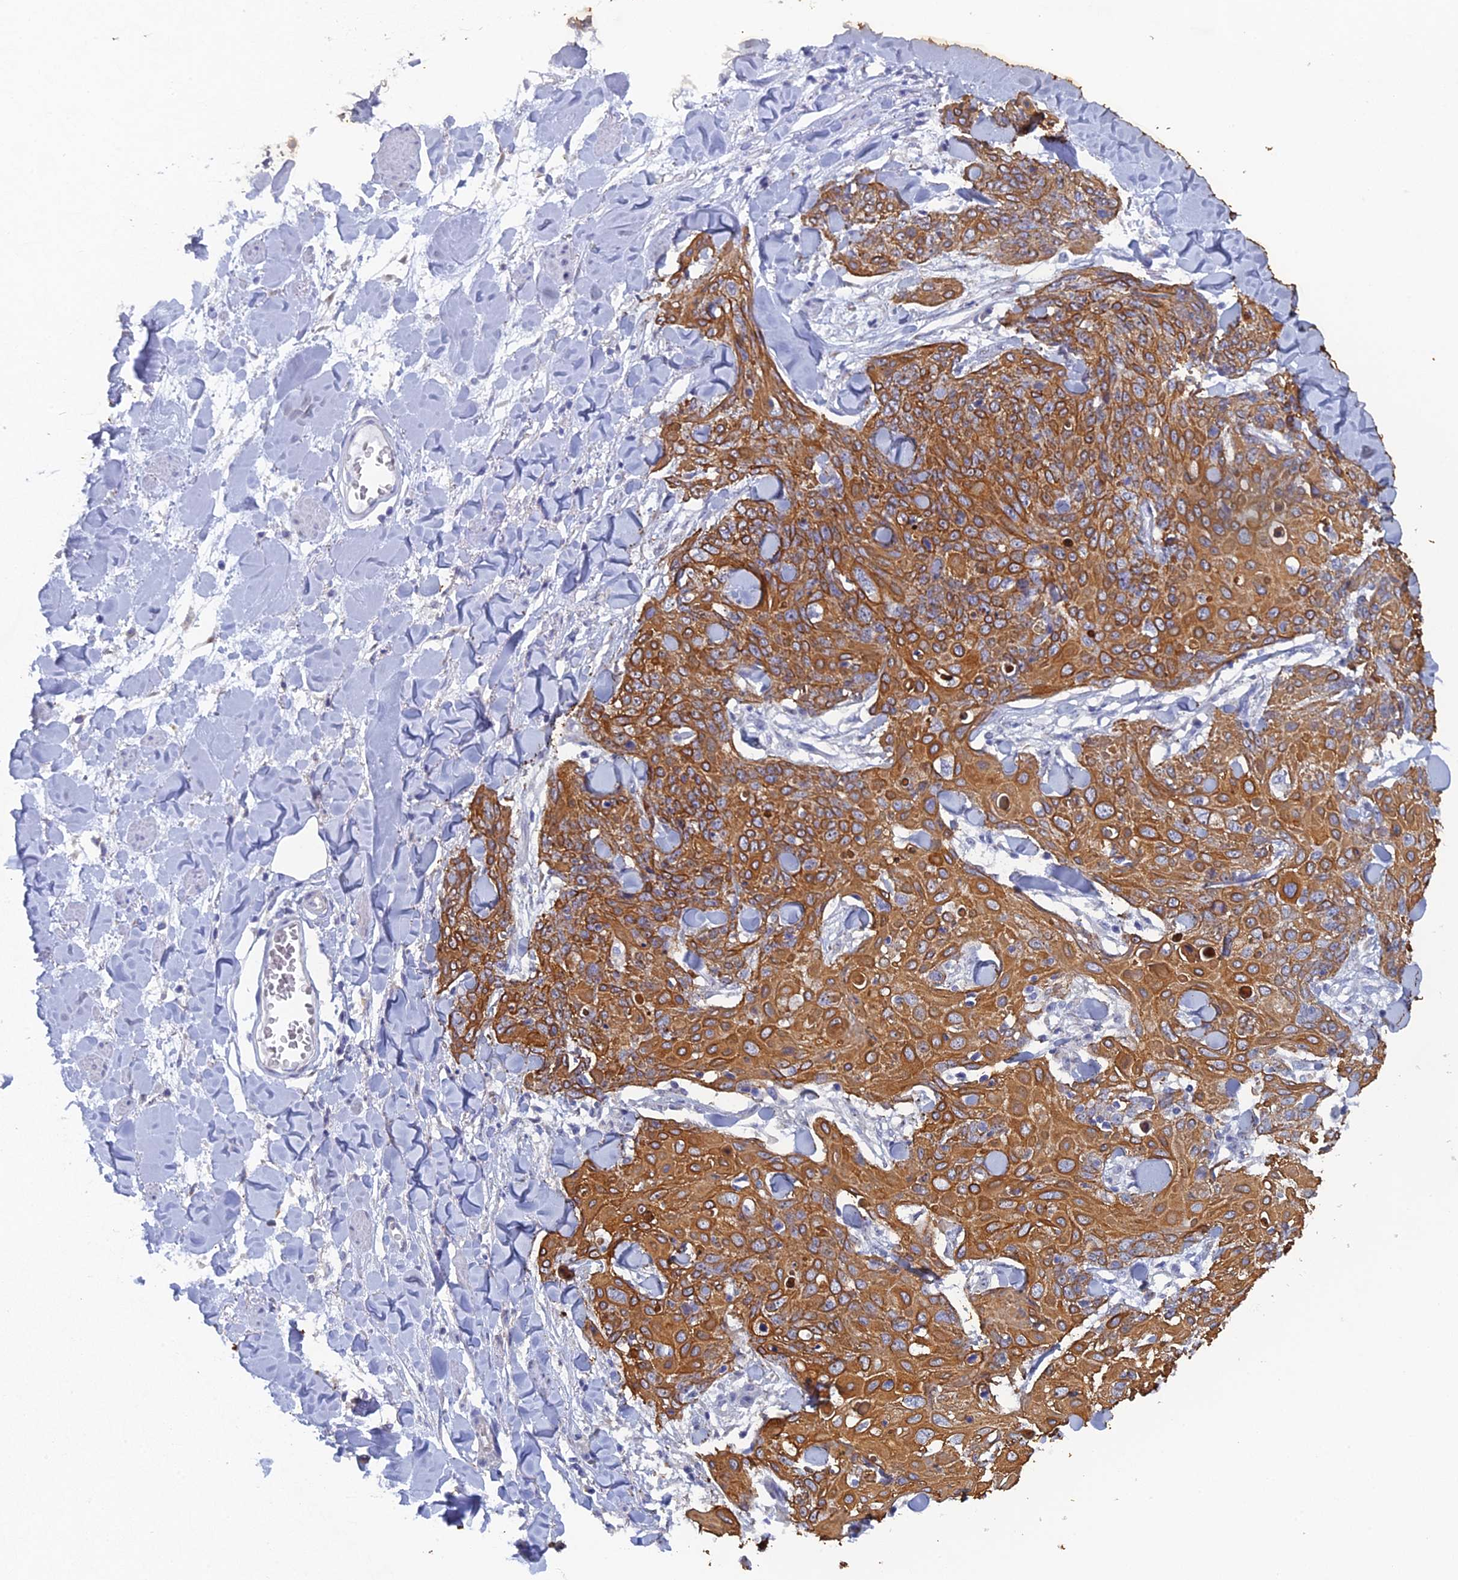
{"staining": {"intensity": "moderate", "quantity": ">75%", "location": "cytoplasmic/membranous"}, "tissue": "skin cancer", "cell_type": "Tumor cells", "image_type": "cancer", "snomed": [{"axis": "morphology", "description": "Squamous cell carcinoma, NOS"}, {"axis": "topography", "description": "Skin"}, {"axis": "topography", "description": "Vulva"}], "caption": "Immunohistochemical staining of skin squamous cell carcinoma reveals medium levels of moderate cytoplasmic/membranous protein positivity in about >75% of tumor cells.", "gene": "SRFBP1", "patient": {"sex": "female", "age": 85}}